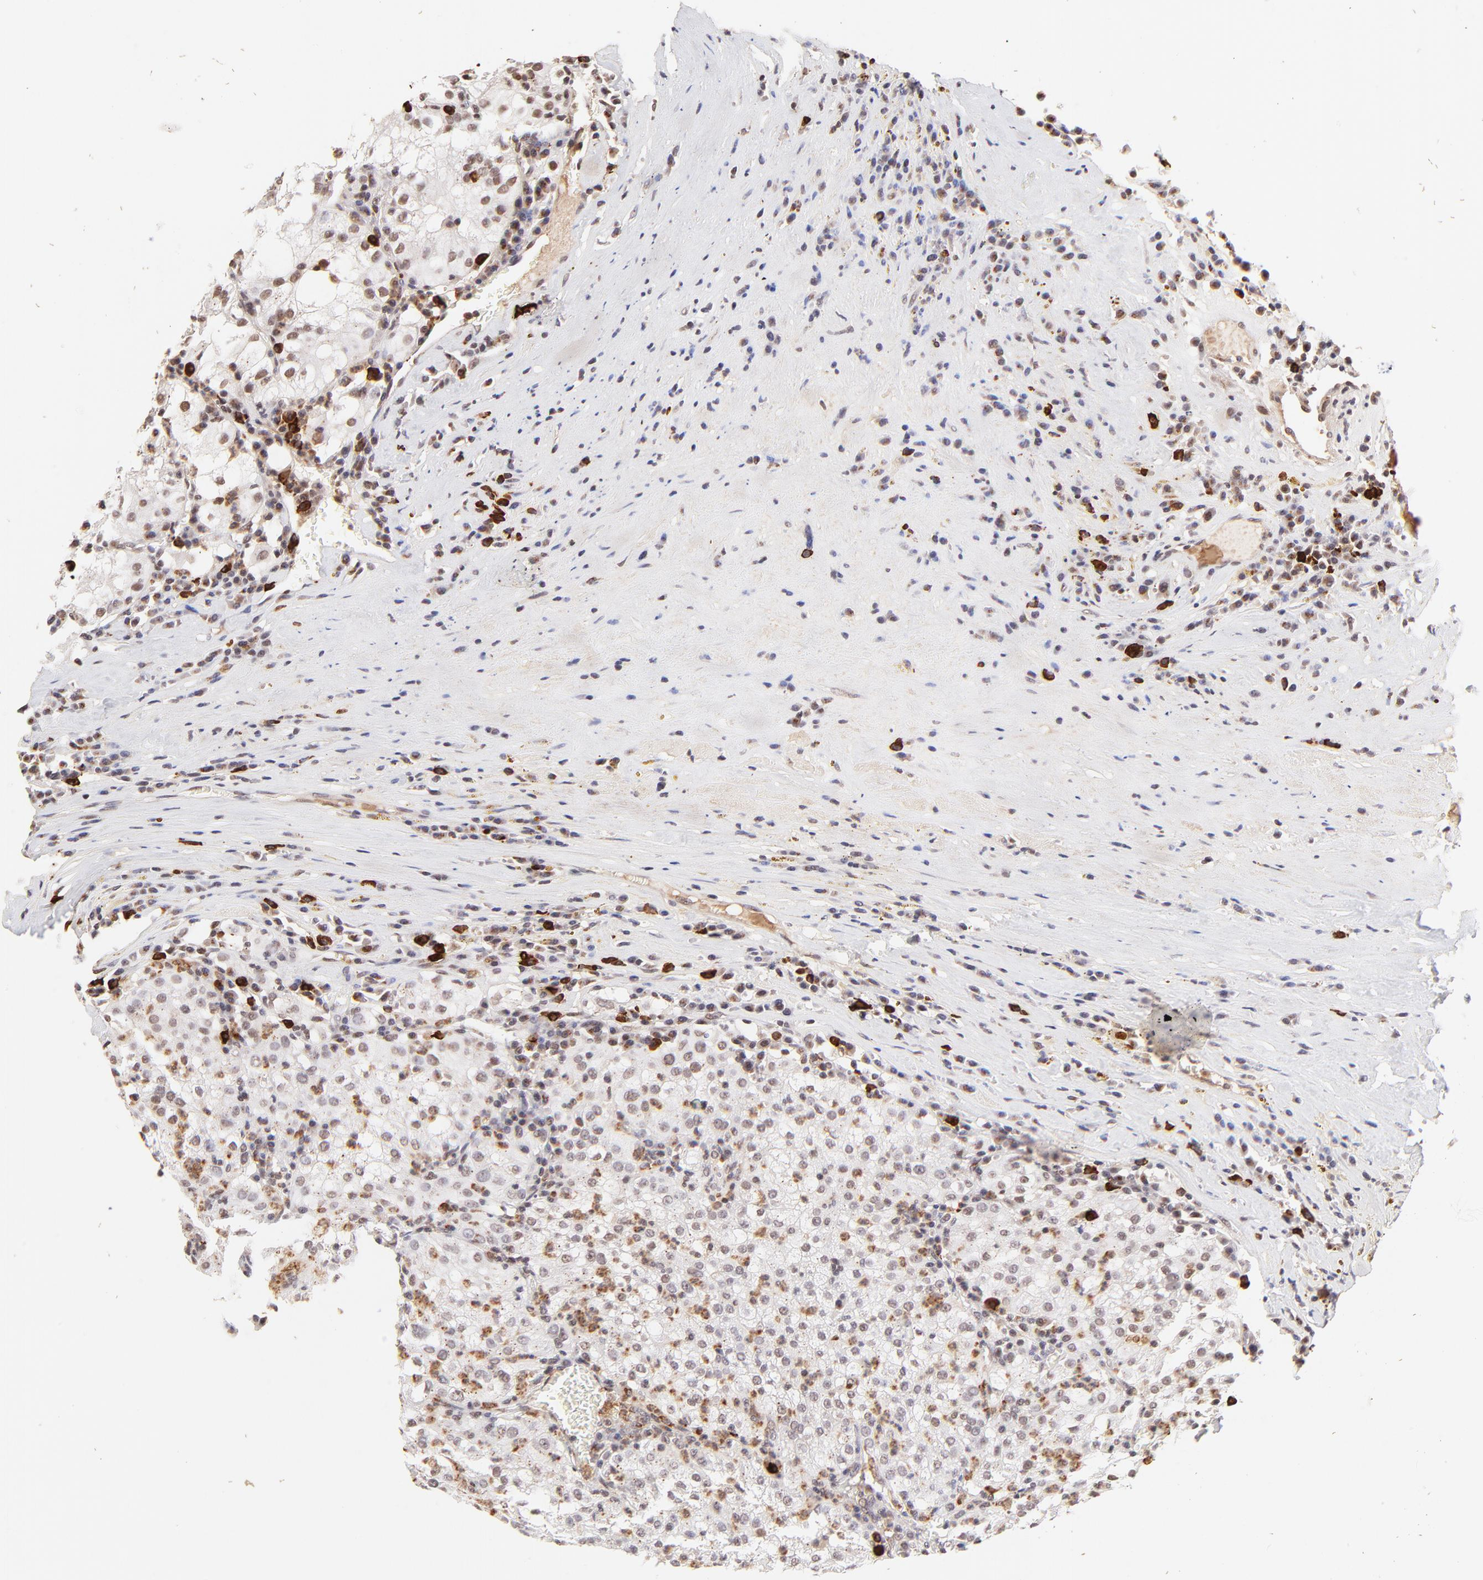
{"staining": {"intensity": "weak", "quantity": "<25%", "location": "nuclear"}, "tissue": "renal cancer", "cell_type": "Tumor cells", "image_type": "cancer", "snomed": [{"axis": "morphology", "description": "Adenocarcinoma, NOS"}, {"axis": "topography", "description": "Kidney"}], "caption": "A high-resolution histopathology image shows immunohistochemistry staining of renal cancer (adenocarcinoma), which shows no significant staining in tumor cells.", "gene": "MED12", "patient": {"sex": "male", "age": 59}}